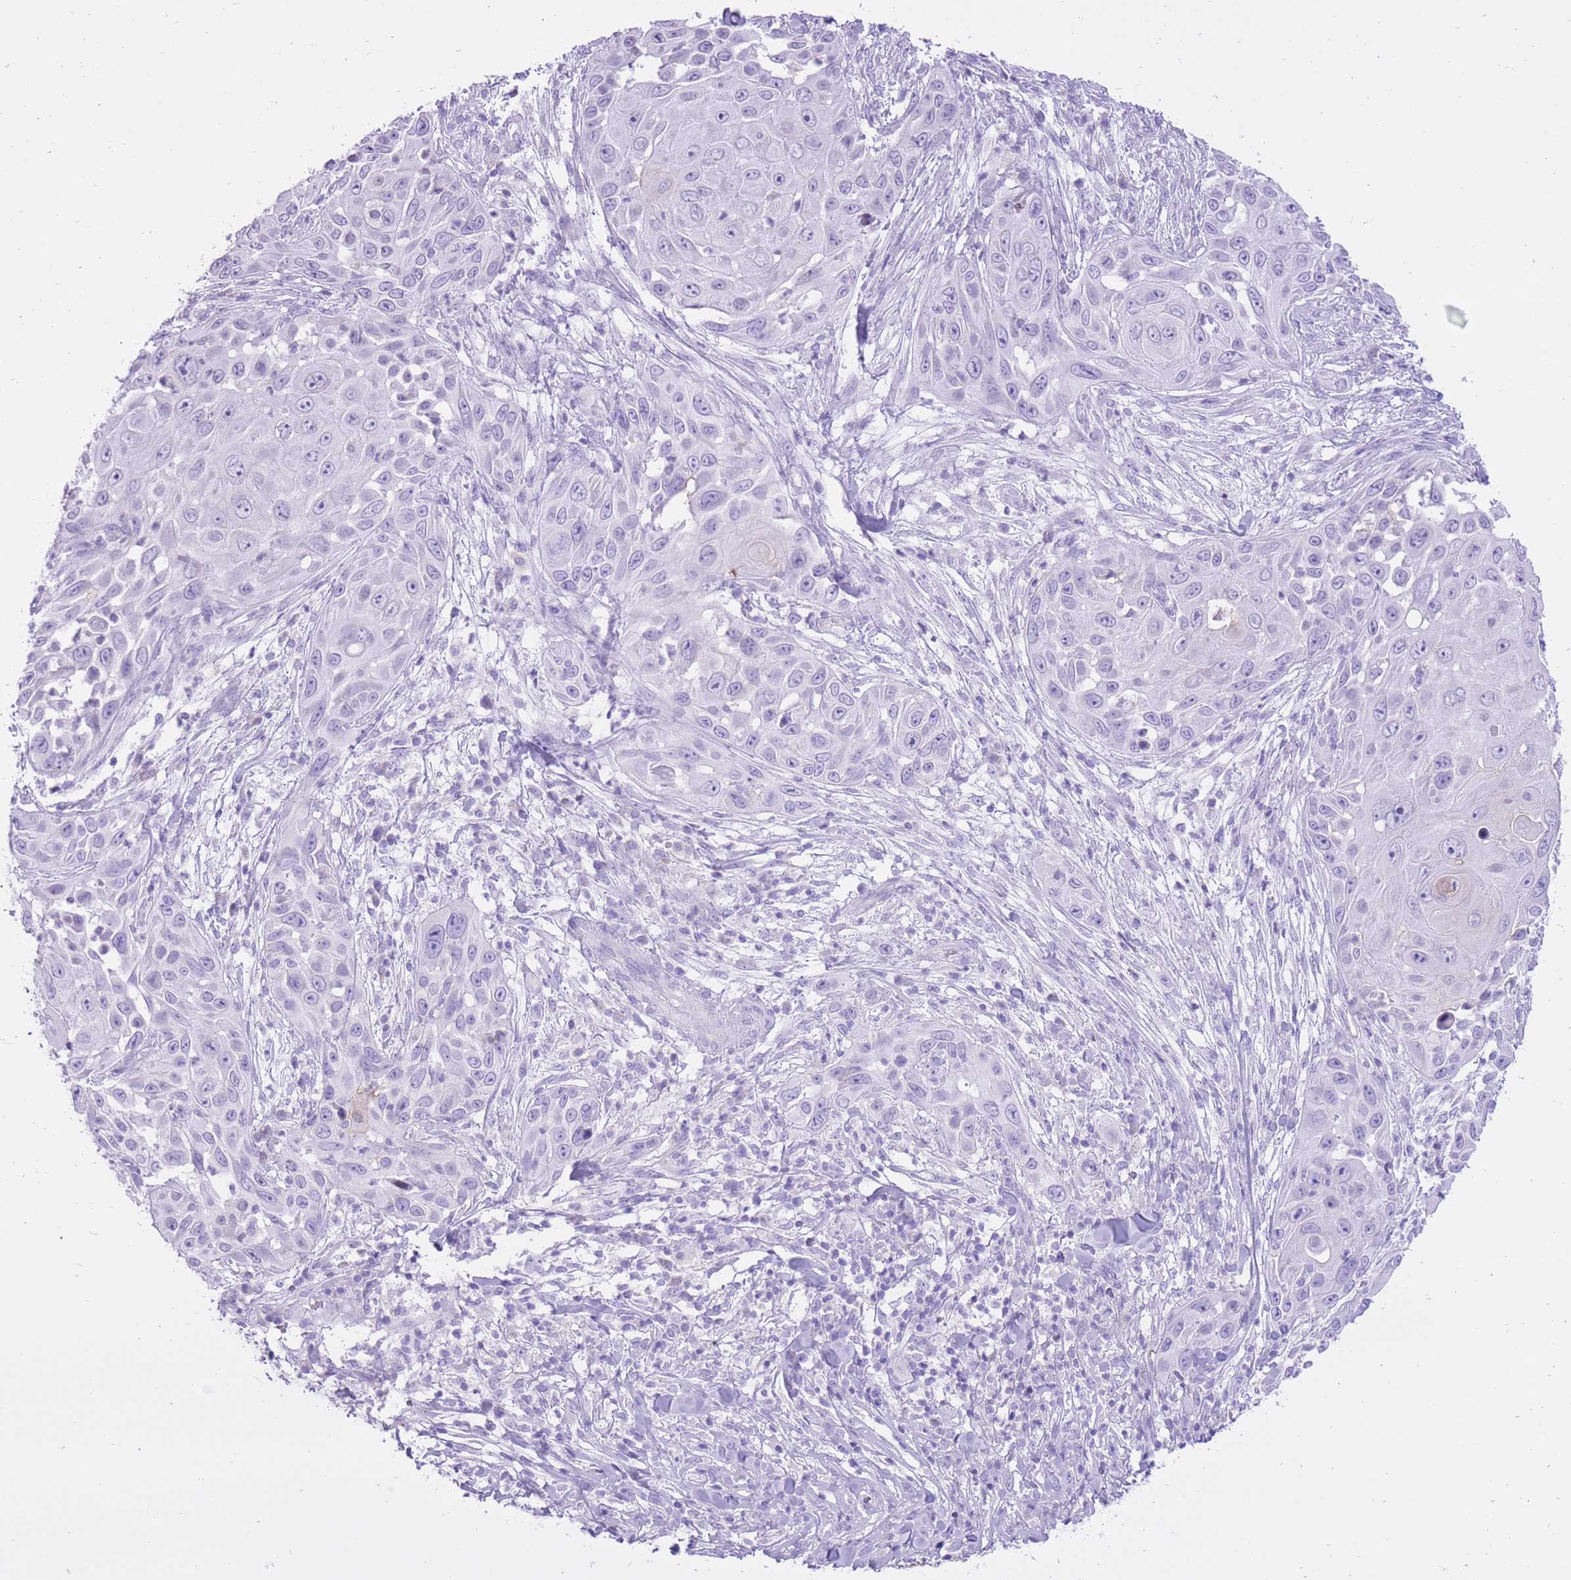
{"staining": {"intensity": "negative", "quantity": "none", "location": "none"}, "tissue": "skin cancer", "cell_type": "Tumor cells", "image_type": "cancer", "snomed": [{"axis": "morphology", "description": "Squamous cell carcinoma, NOS"}, {"axis": "topography", "description": "Skin"}], "caption": "Photomicrograph shows no significant protein expression in tumor cells of skin cancer (squamous cell carcinoma).", "gene": "SLC4A4", "patient": {"sex": "female", "age": 44}}